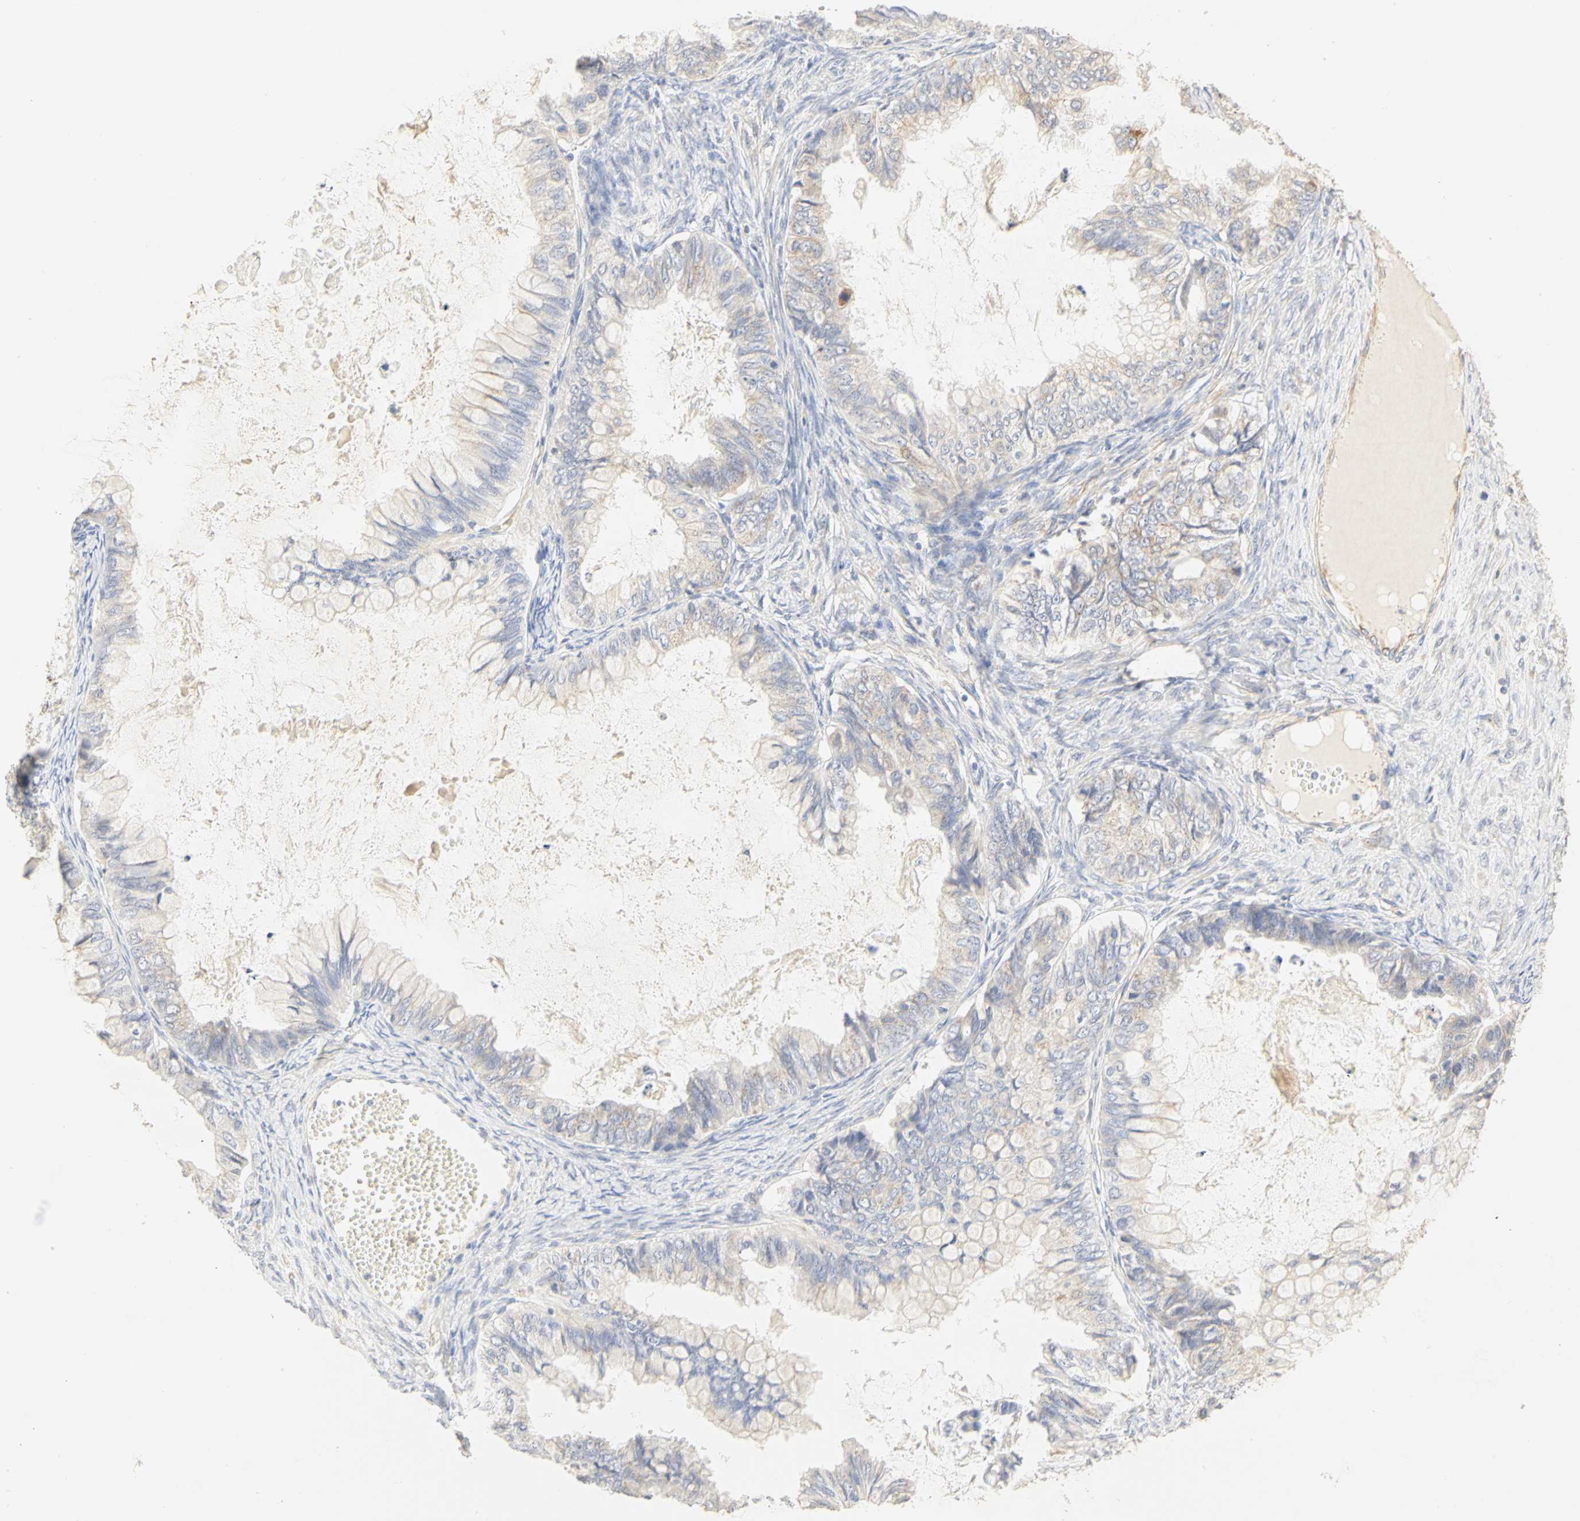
{"staining": {"intensity": "weak", "quantity": ">75%", "location": "cytoplasmic/membranous"}, "tissue": "ovarian cancer", "cell_type": "Tumor cells", "image_type": "cancer", "snomed": [{"axis": "morphology", "description": "Cystadenocarcinoma, mucinous, NOS"}, {"axis": "topography", "description": "Ovary"}], "caption": "Mucinous cystadenocarcinoma (ovarian) stained with DAB immunohistochemistry displays low levels of weak cytoplasmic/membranous expression in approximately >75% of tumor cells.", "gene": "GNRH2", "patient": {"sex": "female", "age": 80}}